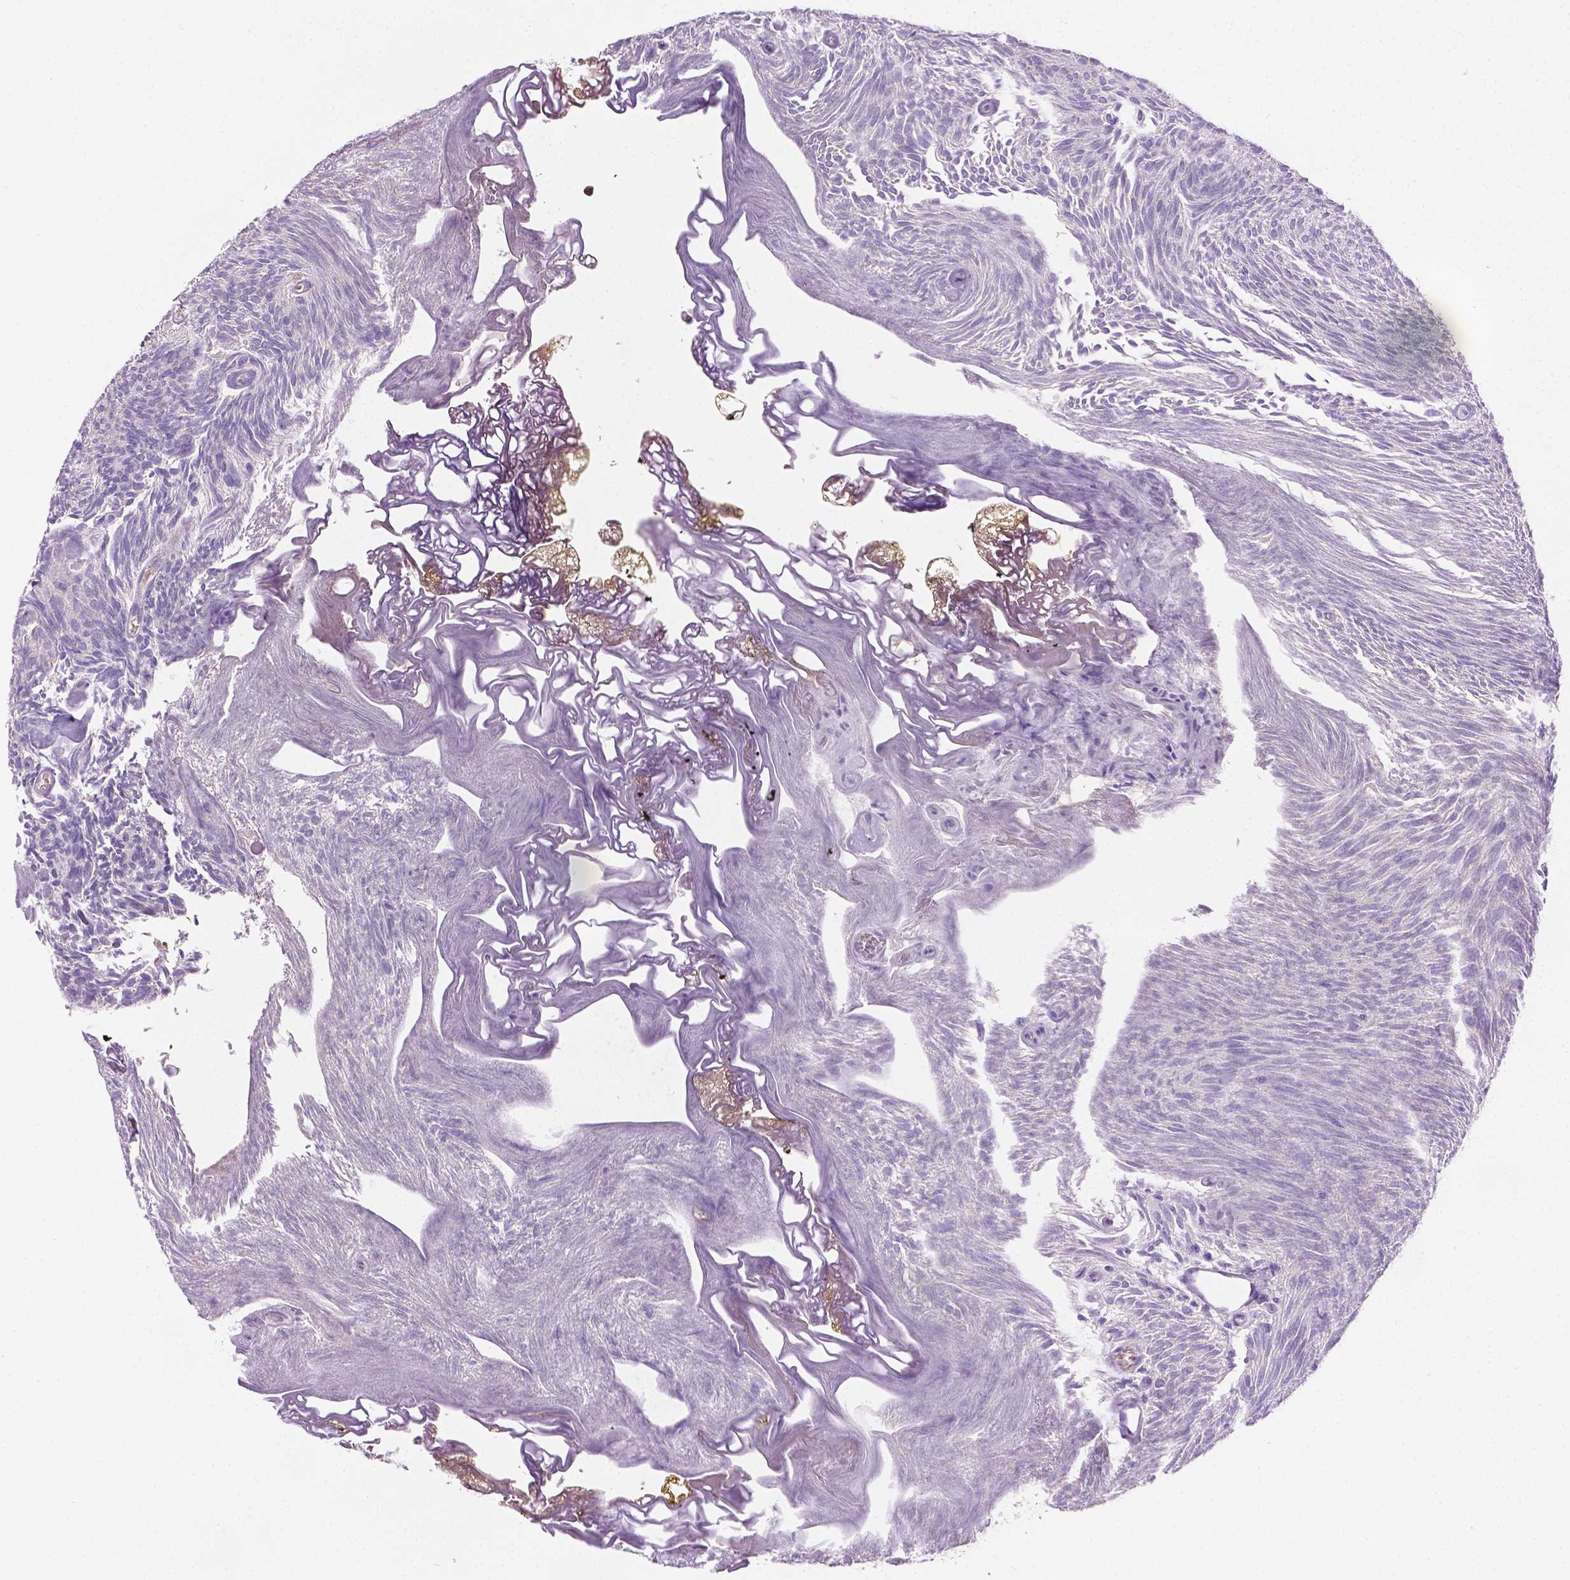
{"staining": {"intensity": "negative", "quantity": "none", "location": "none"}, "tissue": "urothelial cancer", "cell_type": "Tumor cells", "image_type": "cancer", "snomed": [{"axis": "morphology", "description": "Urothelial carcinoma, Low grade"}, {"axis": "topography", "description": "Urinary bladder"}], "caption": "There is no significant positivity in tumor cells of urothelial carcinoma (low-grade).", "gene": "PIBF1", "patient": {"sex": "male", "age": 77}}